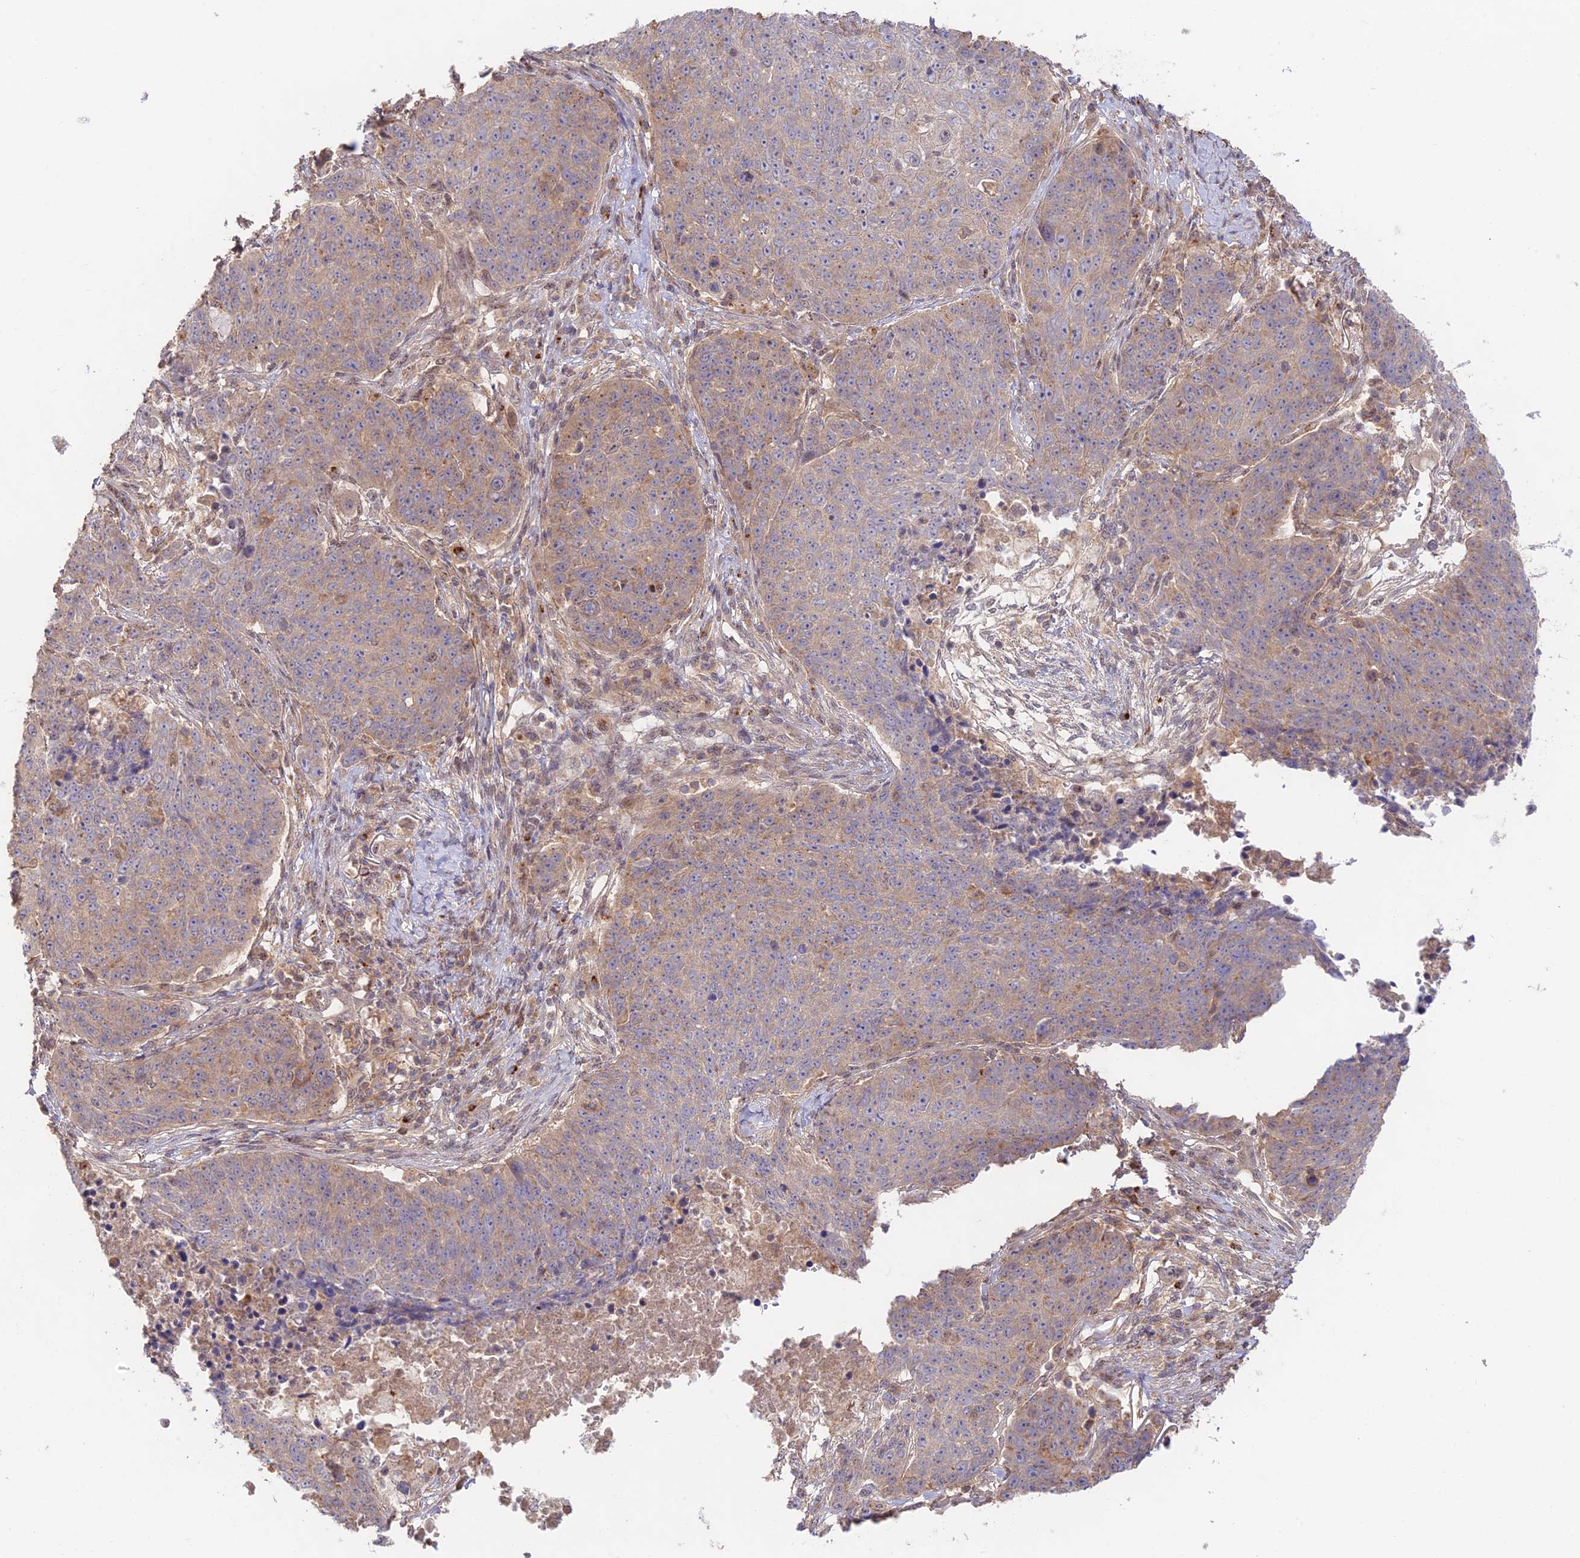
{"staining": {"intensity": "weak", "quantity": "25%-75%", "location": "cytoplasmic/membranous"}, "tissue": "lung cancer", "cell_type": "Tumor cells", "image_type": "cancer", "snomed": [{"axis": "morphology", "description": "Normal tissue, NOS"}, {"axis": "morphology", "description": "Squamous cell carcinoma, NOS"}, {"axis": "topography", "description": "Lymph node"}, {"axis": "topography", "description": "Lung"}], "caption": "Tumor cells demonstrate low levels of weak cytoplasmic/membranous positivity in approximately 25%-75% of cells in lung cancer (squamous cell carcinoma).", "gene": "CLCF1", "patient": {"sex": "male", "age": 66}}